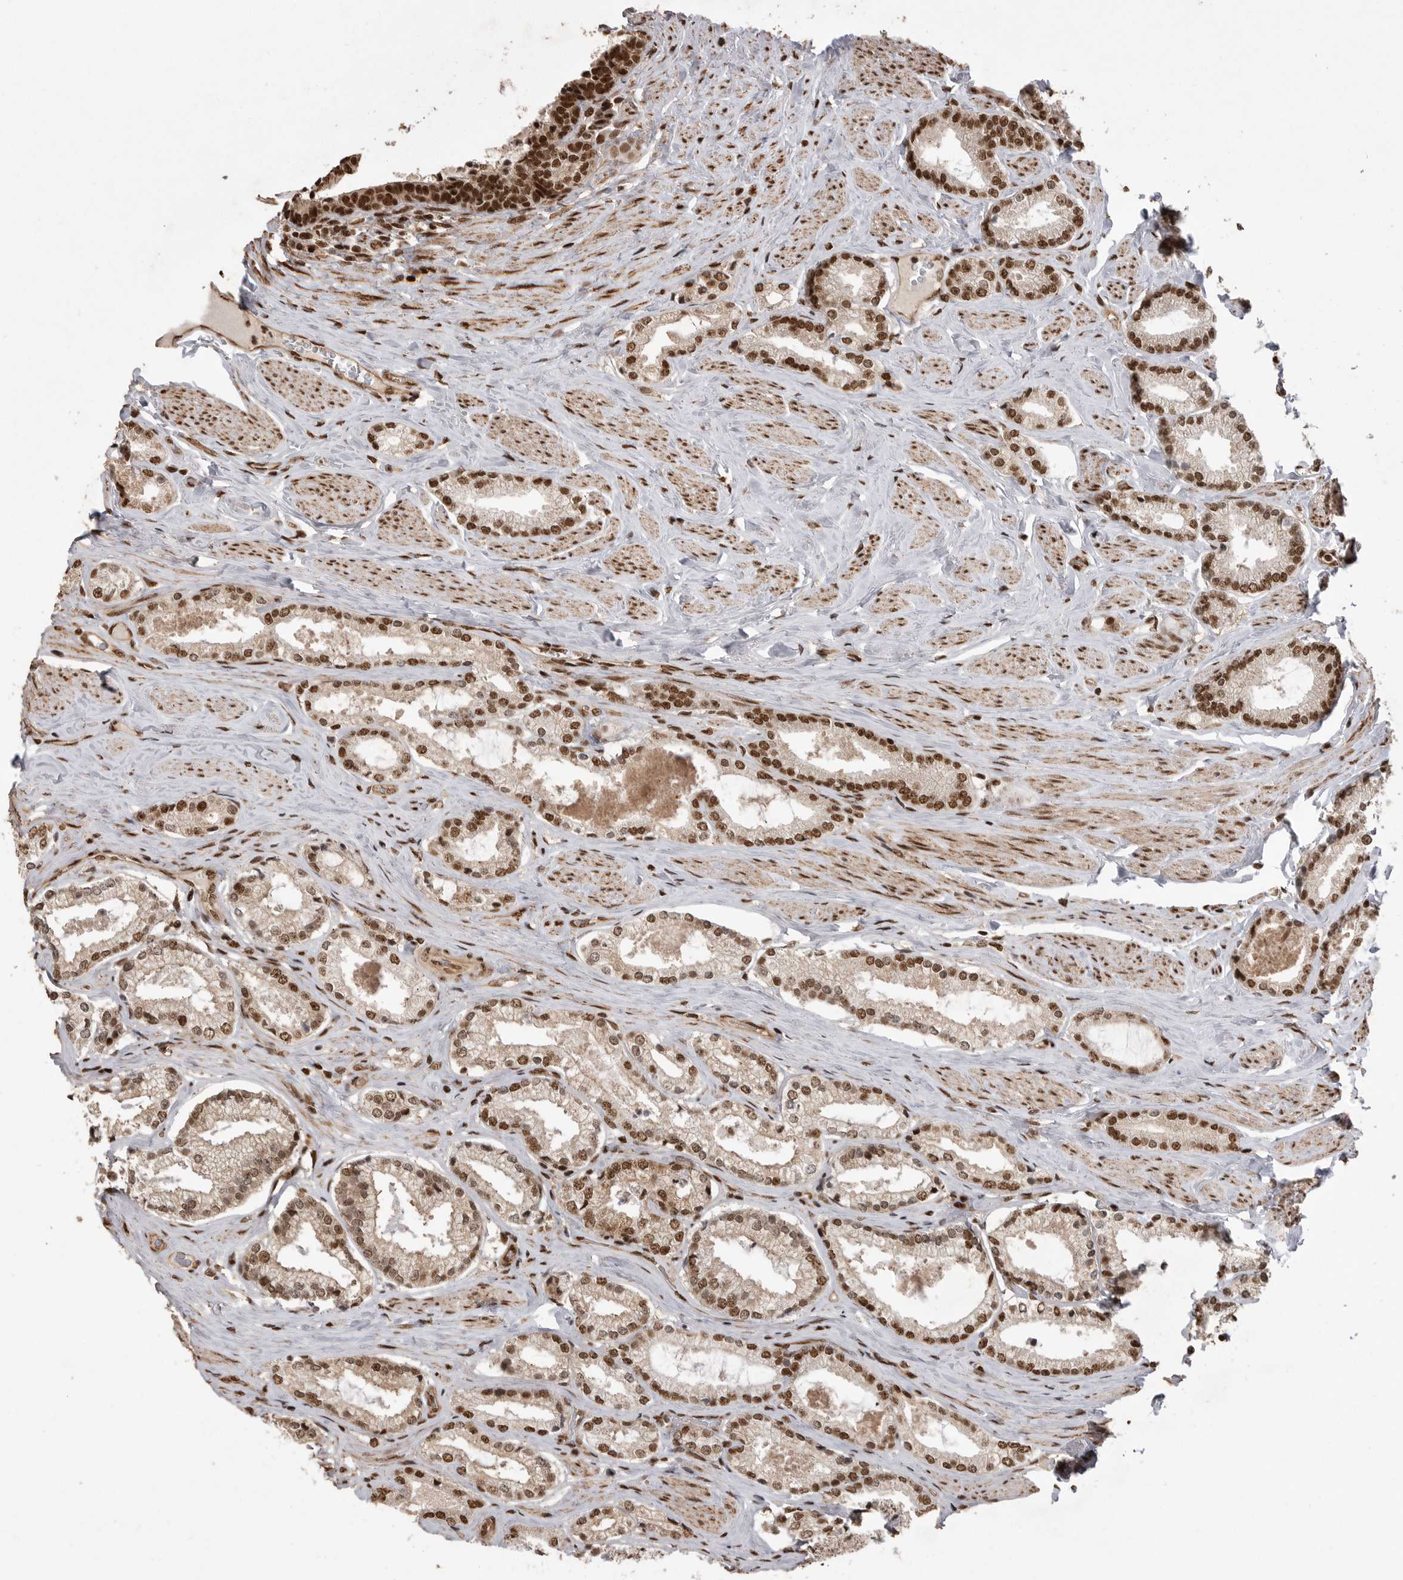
{"staining": {"intensity": "moderate", "quantity": ">75%", "location": "nuclear"}, "tissue": "prostate cancer", "cell_type": "Tumor cells", "image_type": "cancer", "snomed": [{"axis": "morphology", "description": "Adenocarcinoma, Low grade"}, {"axis": "topography", "description": "Prostate"}], "caption": "About >75% of tumor cells in prostate cancer (low-grade adenocarcinoma) exhibit moderate nuclear protein expression as visualized by brown immunohistochemical staining.", "gene": "PPP1R8", "patient": {"sex": "male", "age": 71}}